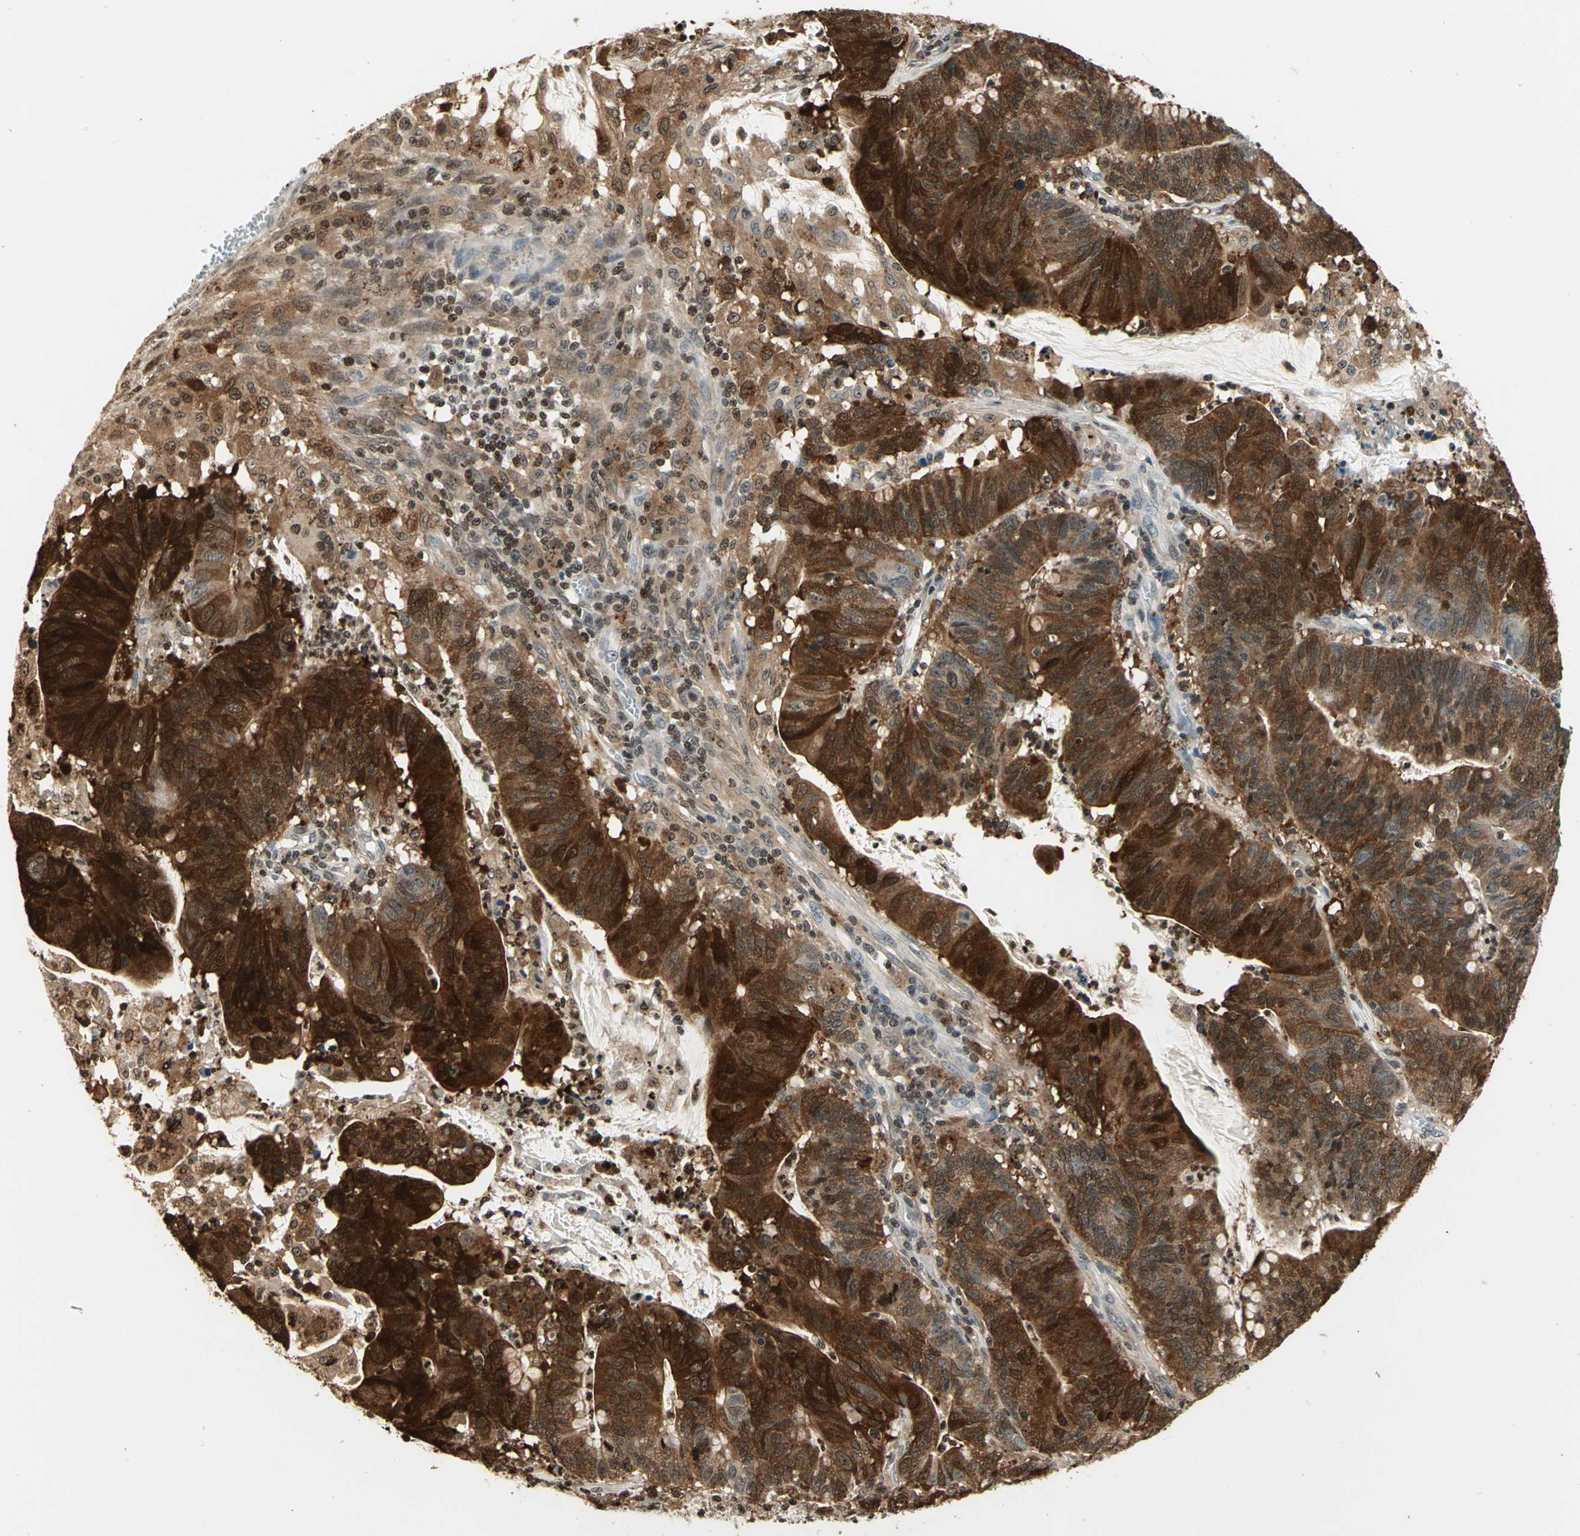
{"staining": {"intensity": "strong", "quantity": ">75%", "location": "cytoplasmic/membranous"}, "tissue": "colorectal cancer", "cell_type": "Tumor cells", "image_type": "cancer", "snomed": [{"axis": "morphology", "description": "Adenocarcinoma, NOS"}, {"axis": "topography", "description": "Colon"}], "caption": "IHC (DAB) staining of colorectal adenocarcinoma reveals strong cytoplasmic/membranous protein staining in approximately >75% of tumor cells. (DAB (3,3'-diaminobenzidine) IHC, brown staining for protein, blue staining for nuclei).", "gene": "LGALS3", "patient": {"sex": "male", "age": 45}}